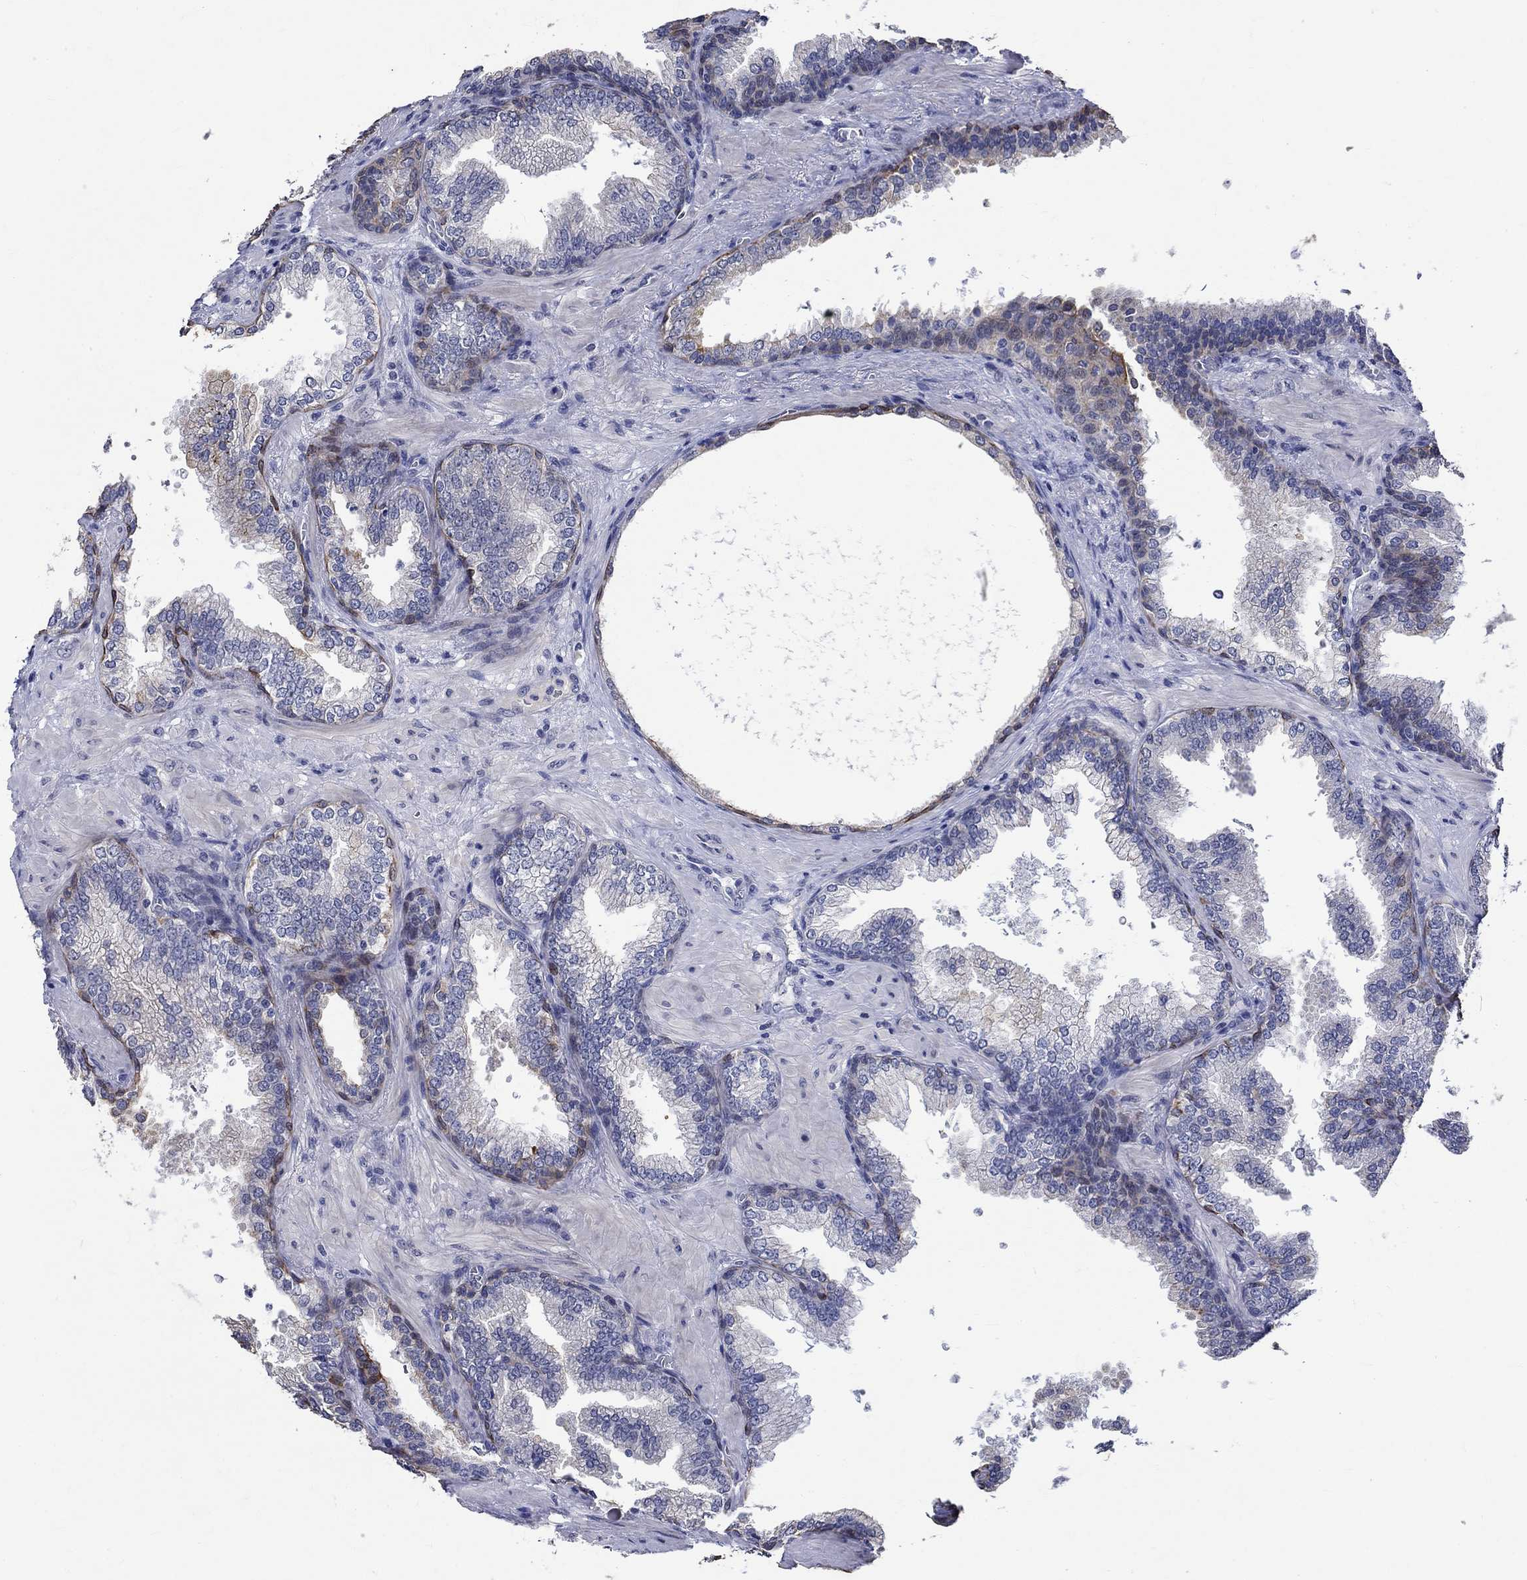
{"staining": {"intensity": "negative", "quantity": "none", "location": "none"}, "tissue": "prostate cancer", "cell_type": "Tumor cells", "image_type": "cancer", "snomed": [{"axis": "morphology", "description": "Adenocarcinoma, Low grade"}, {"axis": "topography", "description": "Prostate"}], "caption": "IHC micrograph of human prostate cancer (adenocarcinoma (low-grade)) stained for a protein (brown), which reveals no positivity in tumor cells.", "gene": "DDX3Y", "patient": {"sex": "male", "age": 68}}